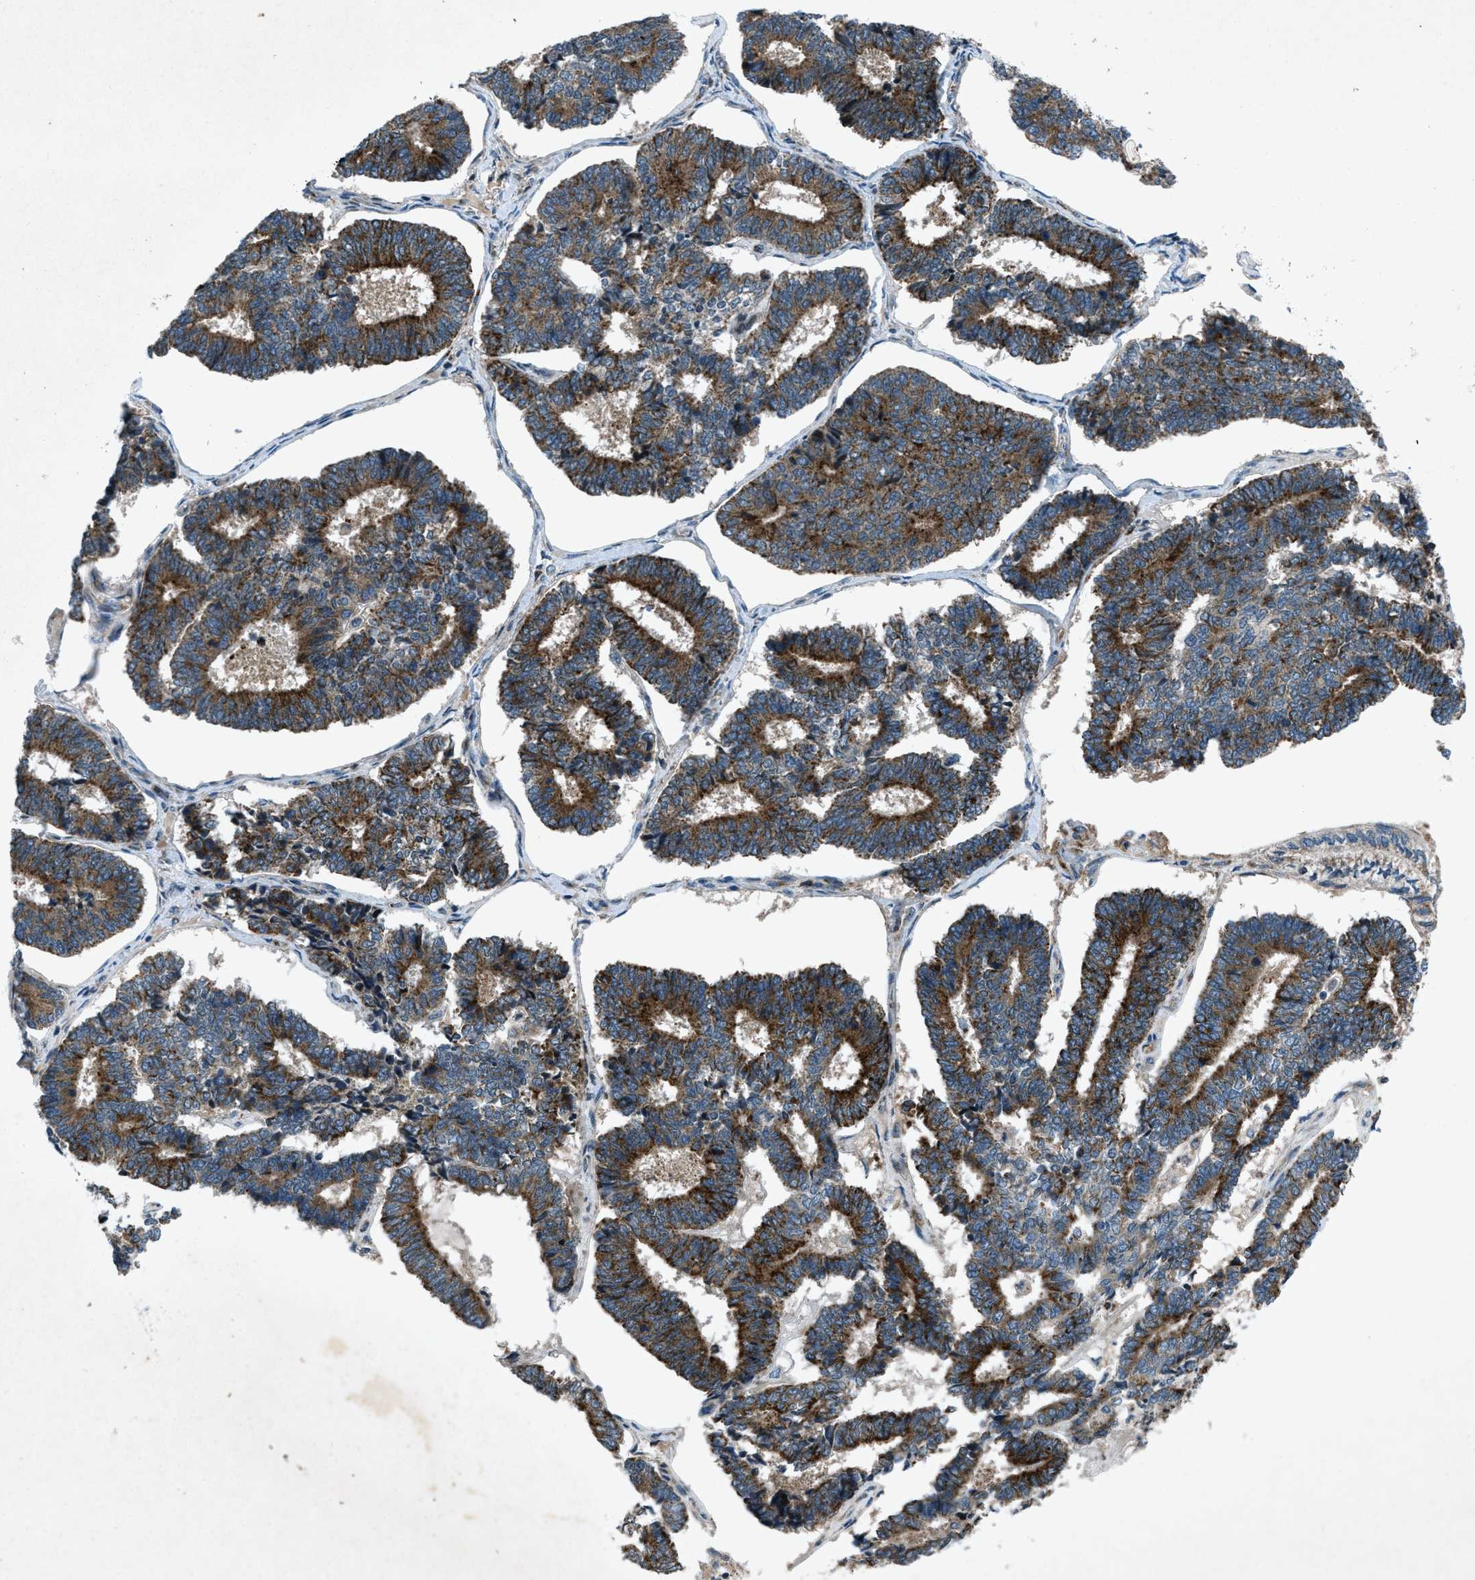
{"staining": {"intensity": "strong", "quantity": ">75%", "location": "cytoplasmic/membranous"}, "tissue": "endometrial cancer", "cell_type": "Tumor cells", "image_type": "cancer", "snomed": [{"axis": "morphology", "description": "Adenocarcinoma, NOS"}, {"axis": "topography", "description": "Endometrium"}], "caption": "Immunohistochemical staining of human endometrial cancer (adenocarcinoma) exhibits strong cytoplasmic/membranous protein positivity in approximately >75% of tumor cells. (brown staining indicates protein expression, while blue staining denotes nuclei).", "gene": "CLEC2D", "patient": {"sex": "female", "age": 70}}